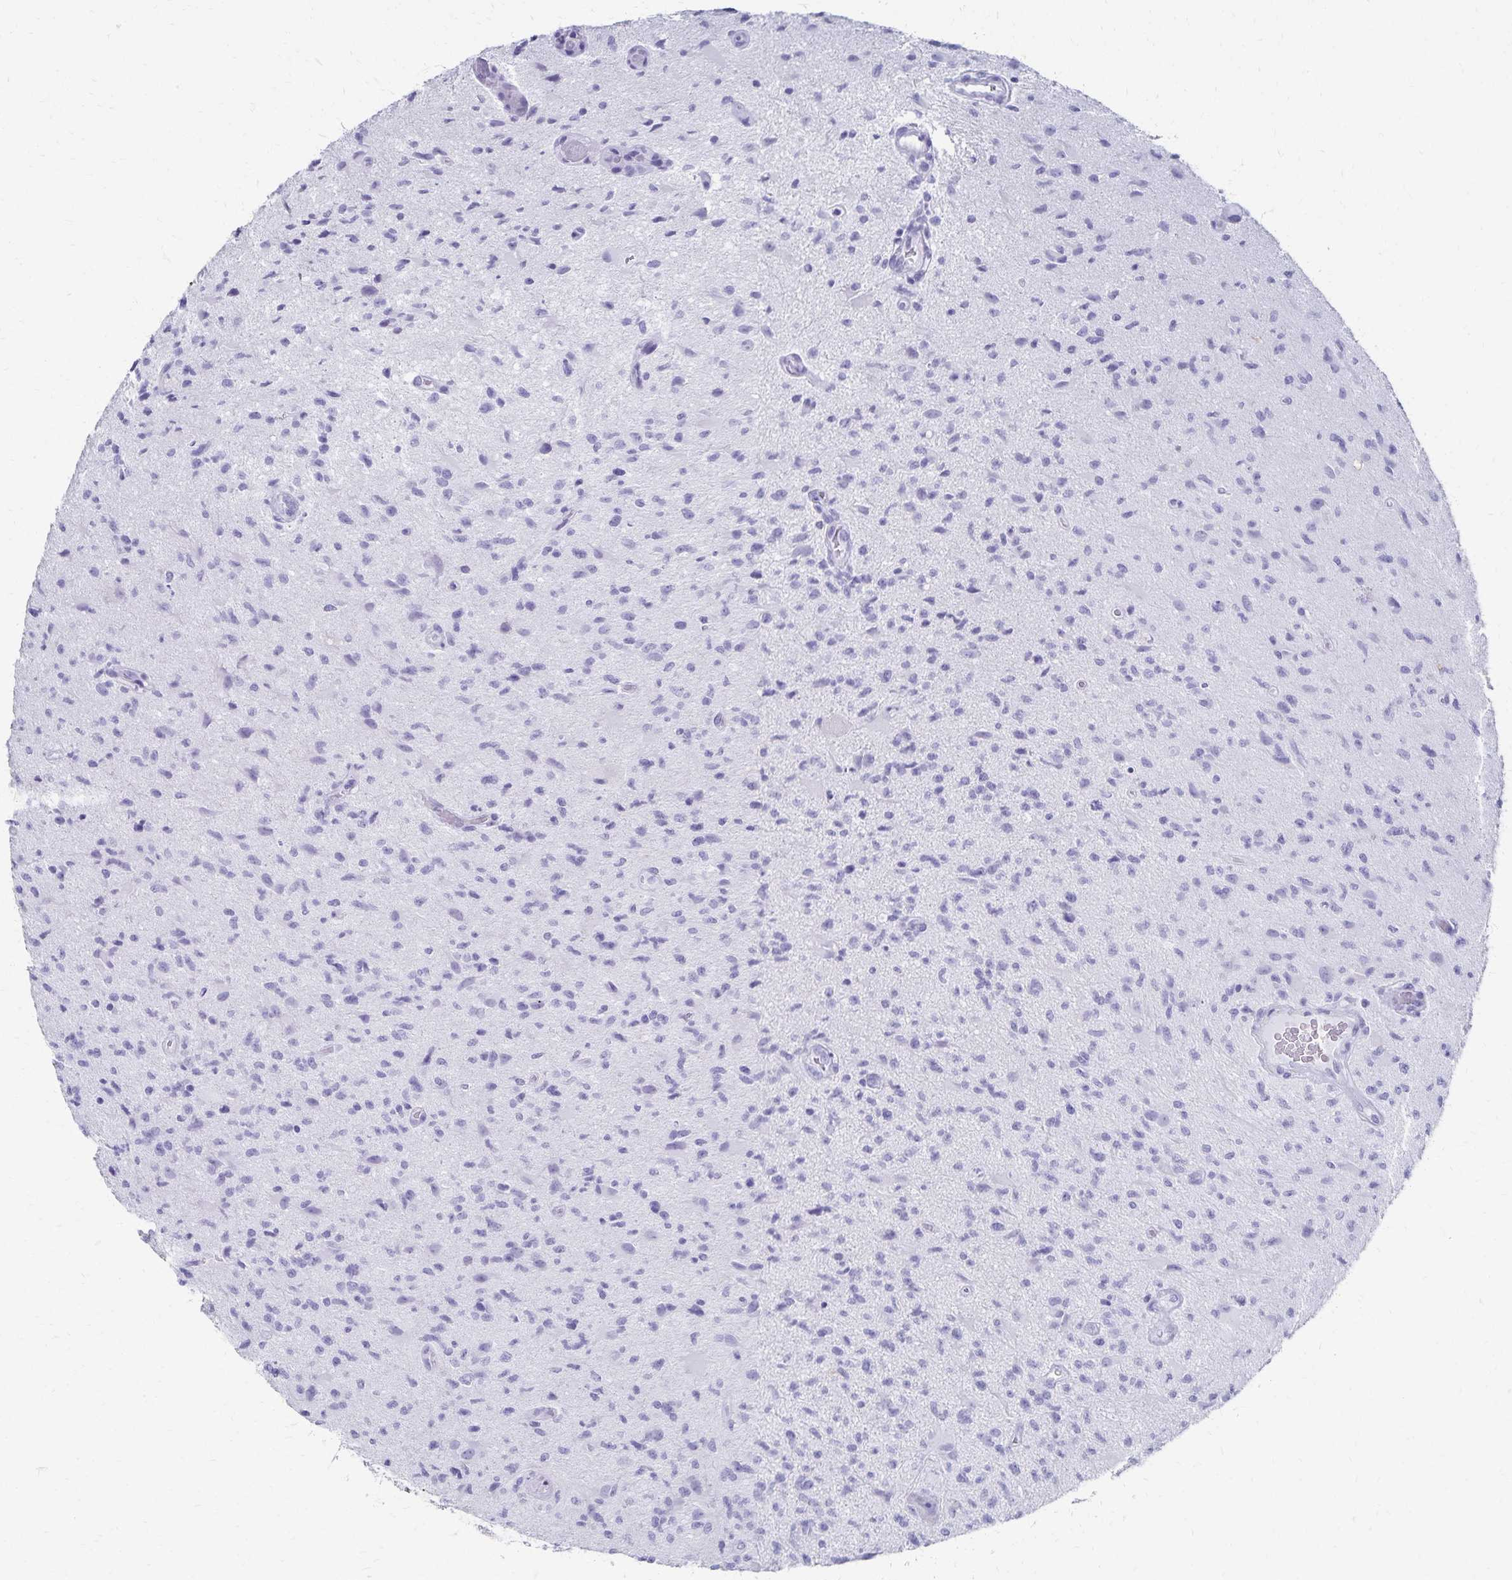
{"staining": {"intensity": "negative", "quantity": "none", "location": "none"}, "tissue": "glioma", "cell_type": "Tumor cells", "image_type": "cancer", "snomed": [{"axis": "morphology", "description": "Glioma, malignant, High grade"}, {"axis": "topography", "description": "Brain"}], "caption": "Tumor cells show no significant expression in glioma.", "gene": "GIP", "patient": {"sex": "male", "age": 67}}